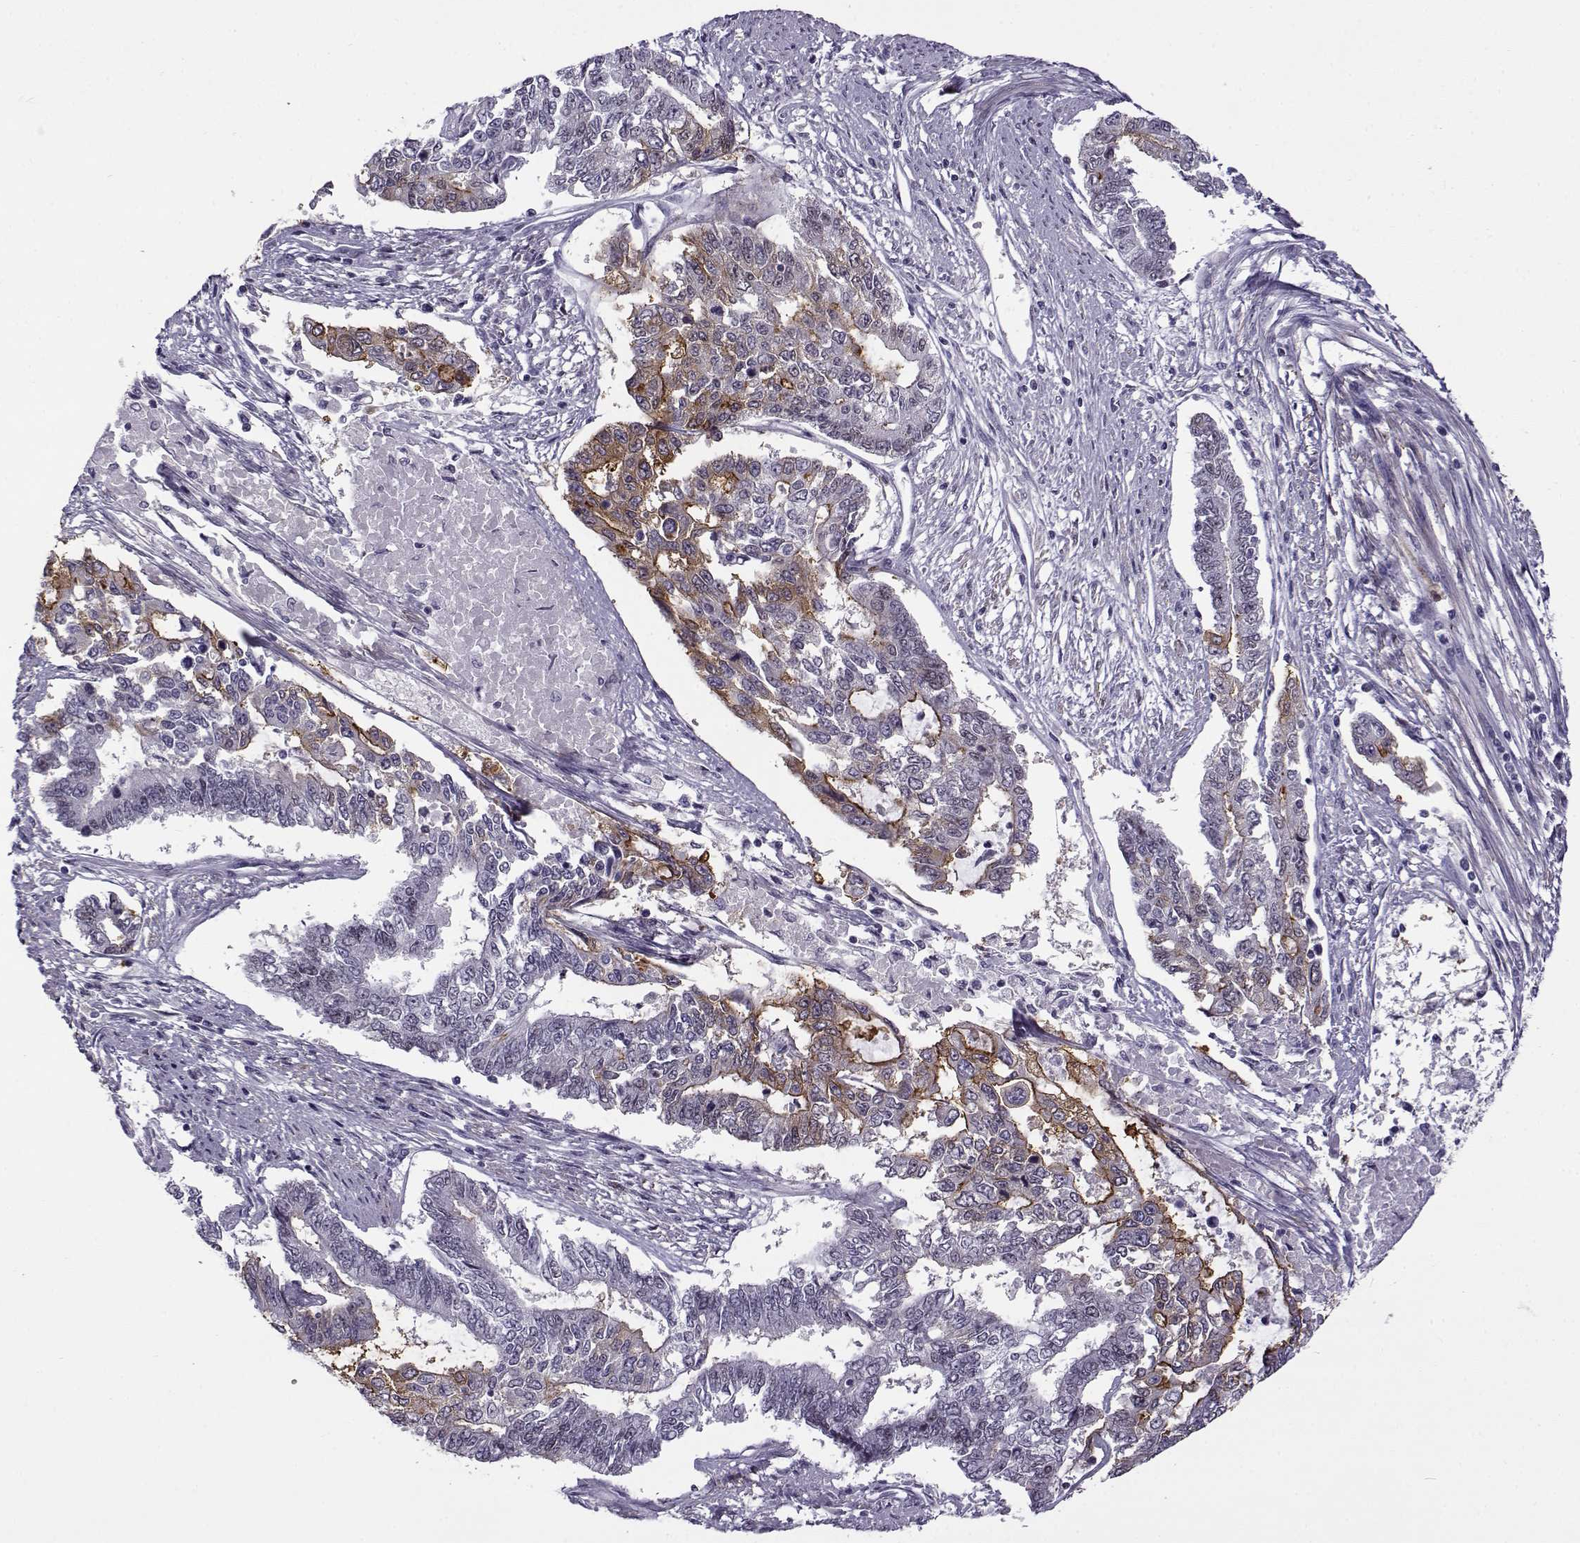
{"staining": {"intensity": "weak", "quantity": "<25%", "location": "cytoplasmic/membranous"}, "tissue": "endometrial cancer", "cell_type": "Tumor cells", "image_type": "cancer", "snomed": [{"axis": "morphology", "description": "Adenocarcinoma, NOS"}, {"axis": "topography", "description": "Uterus"}], "caption": "DAB immunohistochemical staining of human endometrial cancer (adenocarcinoma) demonstrates no significant expression in tumor cells.", "gene": "BACH1", "patient": {"sex": "female", "age": 59}}